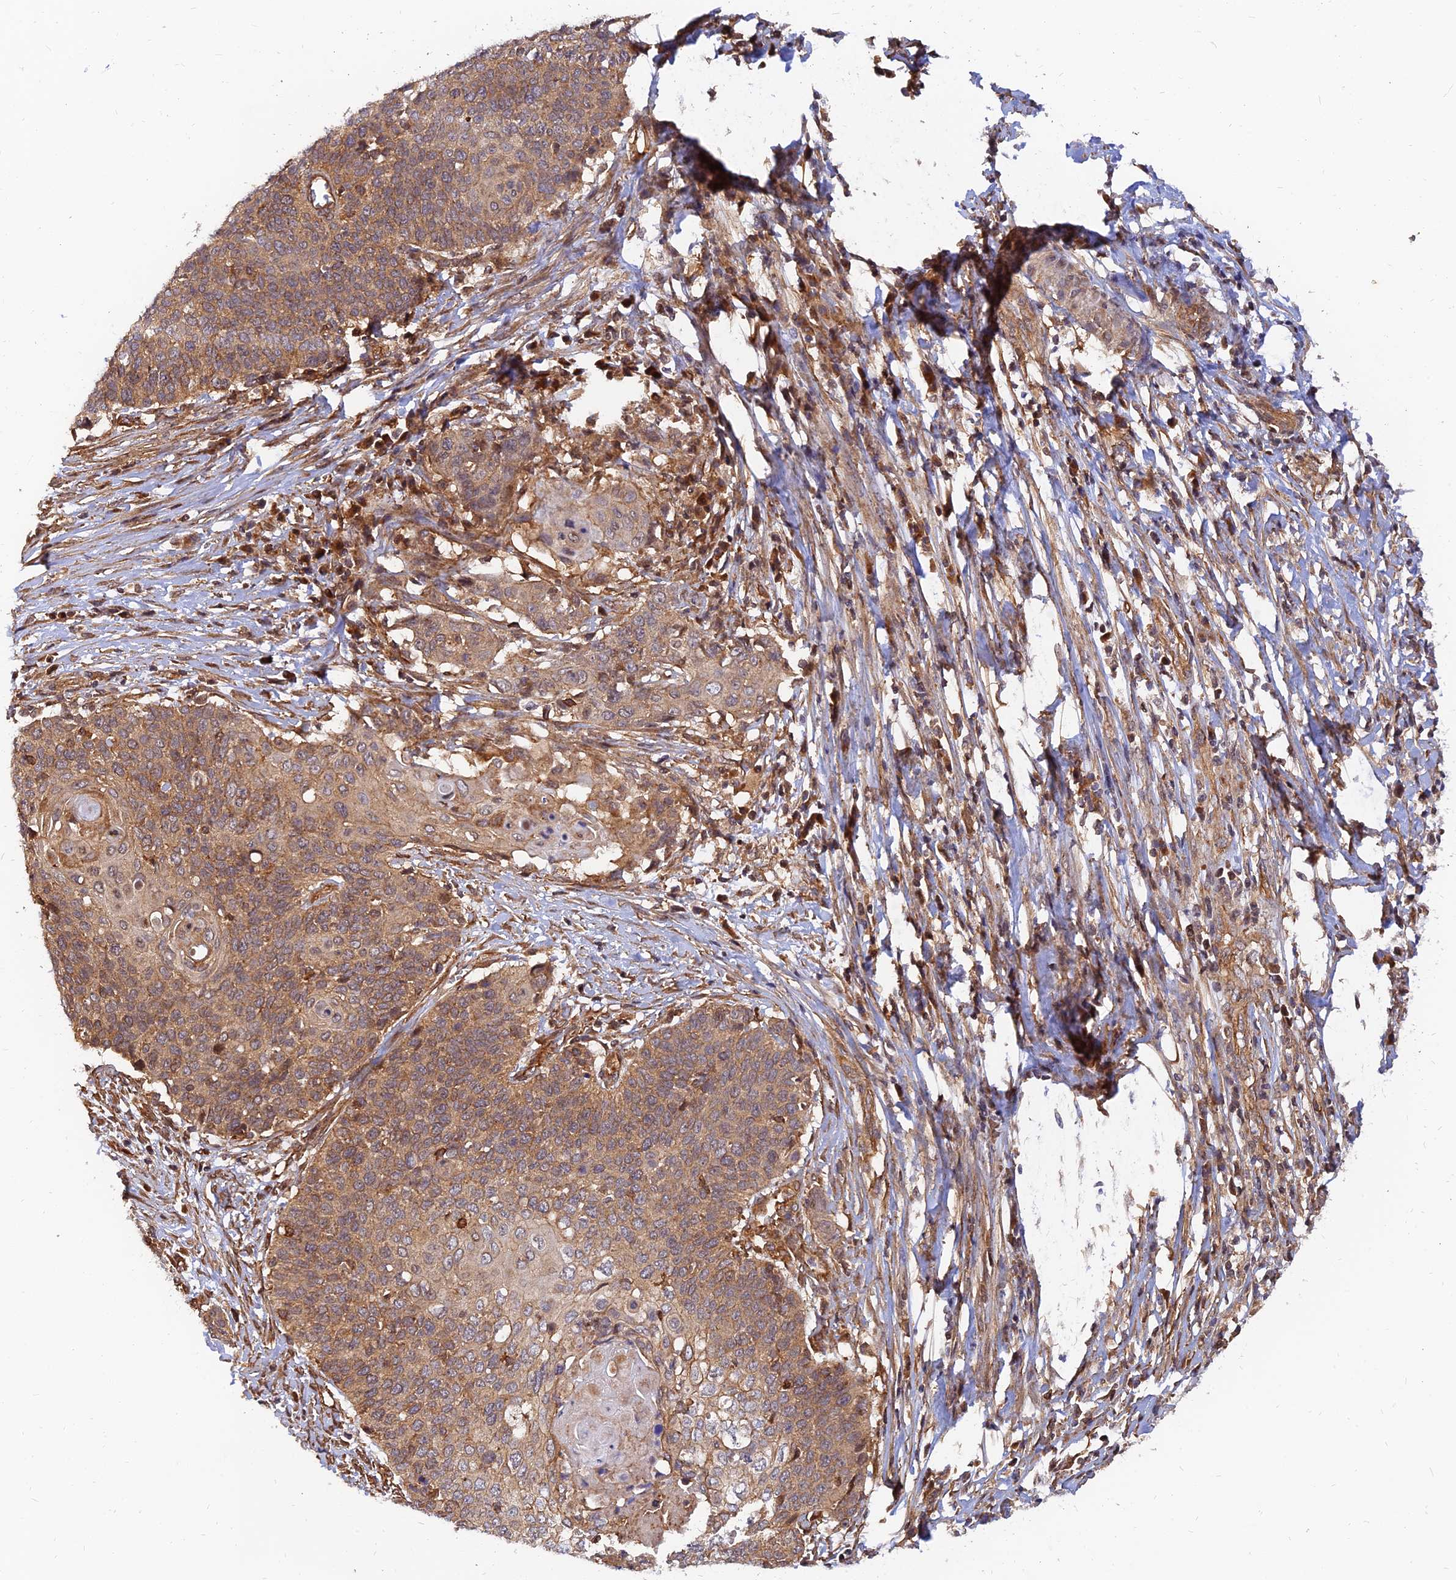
{"staining": {"intensity": "moderate", "quantity": ">75%", "location": "cytoplasmic/membranous"}, "tissue": "cervical cancer", "cell_type": "Tumor cells", "image_type": "cancer", "snomed": [{"axis": "morphology", "description": "Squamous cell carcinoma, NOS"}, {"axis": "topography", "description": "Cervix"}], "caption": "Squamous cell carcinoma (cervical) stained for a protein shows moderate cytoplasmic/membranous positivity in tumor cells. (DAB (3,3'-diaminobenzidine) = brown stain, brightfield microscopy at high magnification).", "gene": "WDR41", "patient": {"sex": "female", "age": 39}}